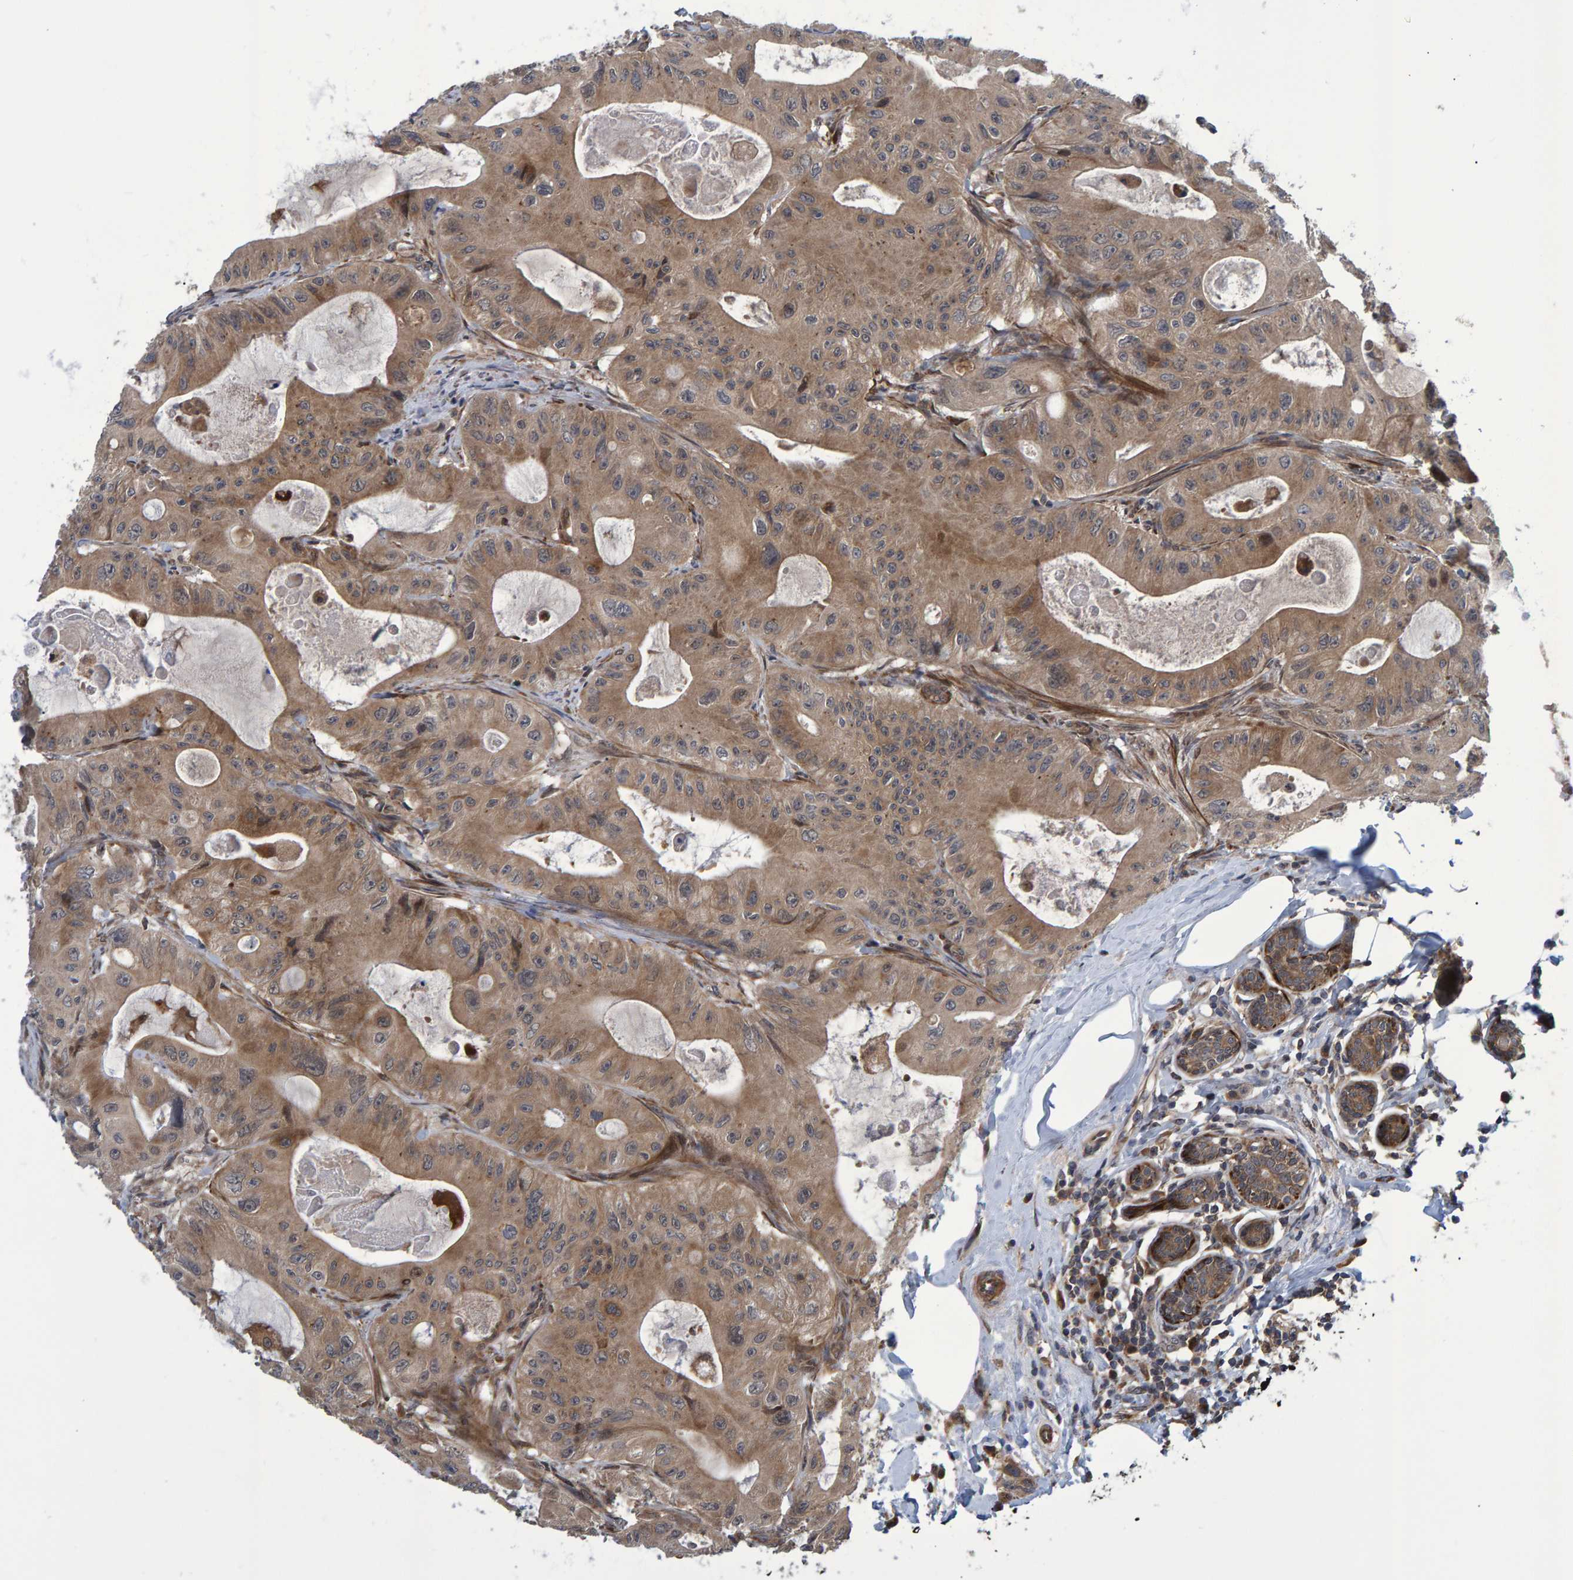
{"staining": {"intensity": "moderate", "quantity": ">75%", "location": "cytoplasmic/membranous"}, "tissue": "colorectal cancer", "cell_type": "Tumor cells", "image_type": "cancer", "snomed": [{"axis": "morphology", "description": "Adenocarcinoma, NOS"}, {"axis": "topography", "description": "Colon"}], "caption": "Immunohistochemistry (IHC) staining of adenocarcinoma (colorectal), which exhibits medium levels of moderate cytoplasmic/membranous positivity in approximately >75% of tumor cells indicating moderate cytoplasmic/membranous protein positivity. The staining was performed using DAB (3,3'-diaminobenzidine) (brown) for protein detection and nuclei were counterstained in hematoxylin (blue).", "gene": "ATP6V1H", "patient": {"sex": "female", "age": 46}}